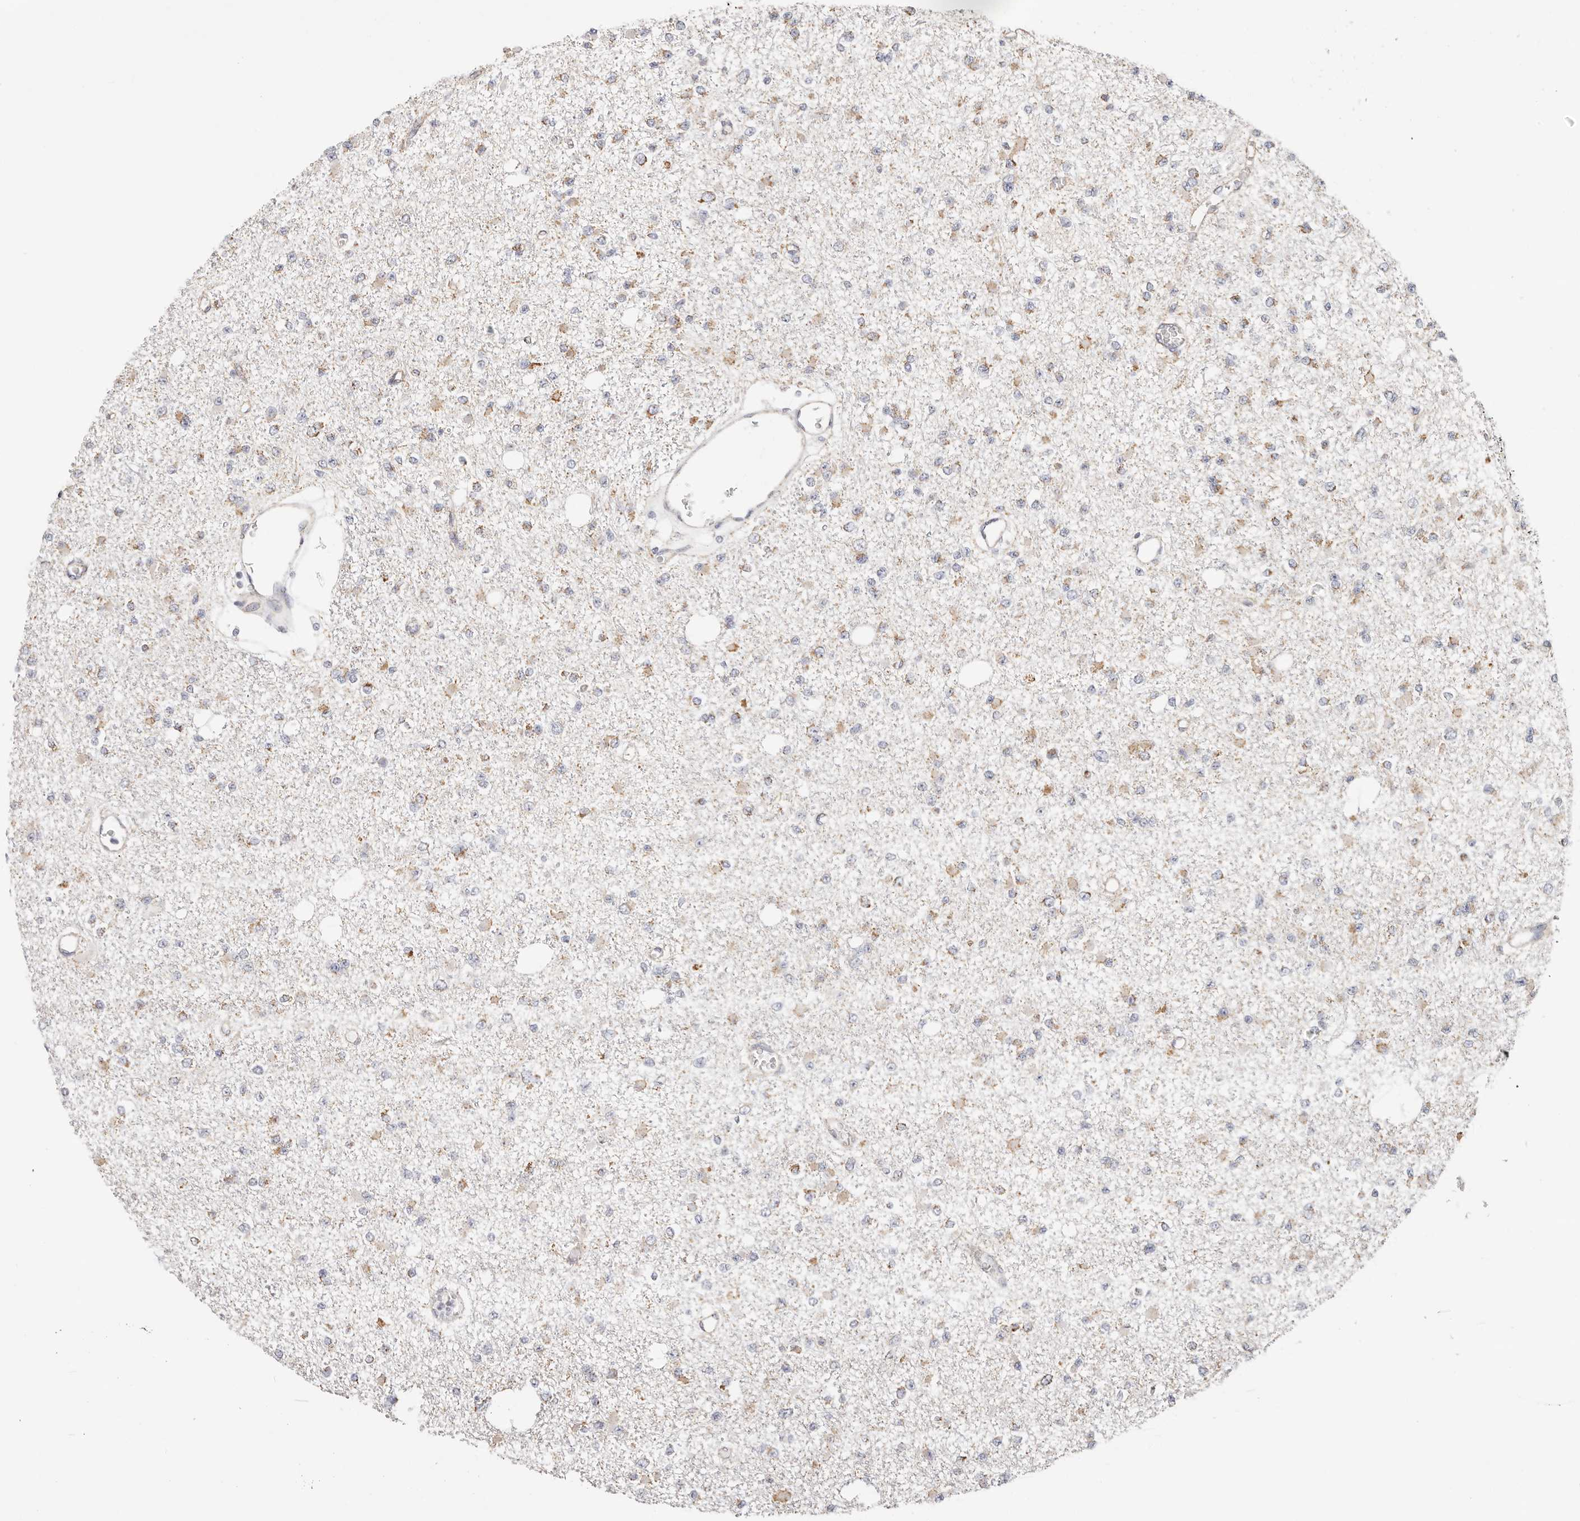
{"staining": {"intensity": "moderate", "quantity": "25%-75%", "location": "cytoplasmic/membranous"}, "tissue": "glioma", "cell_type": "Tumor cells", "image_type": "cancer", "snomed": [{"axis": "morphology", "description": "Glioma, malignant, Low grade"}, {"axis": "topography", "description": "Brain"}], "caption": "Immunohistochemistry (DAB (3,3'-diaminobenzidine)) staining of human malignant glioma (low-grade) shows moderate cytoplasmic/membranous protein staining in about 25%-75% of tumor cells.", "gene": "AFDN", "patient": {"sex": "female", "age": 22}}